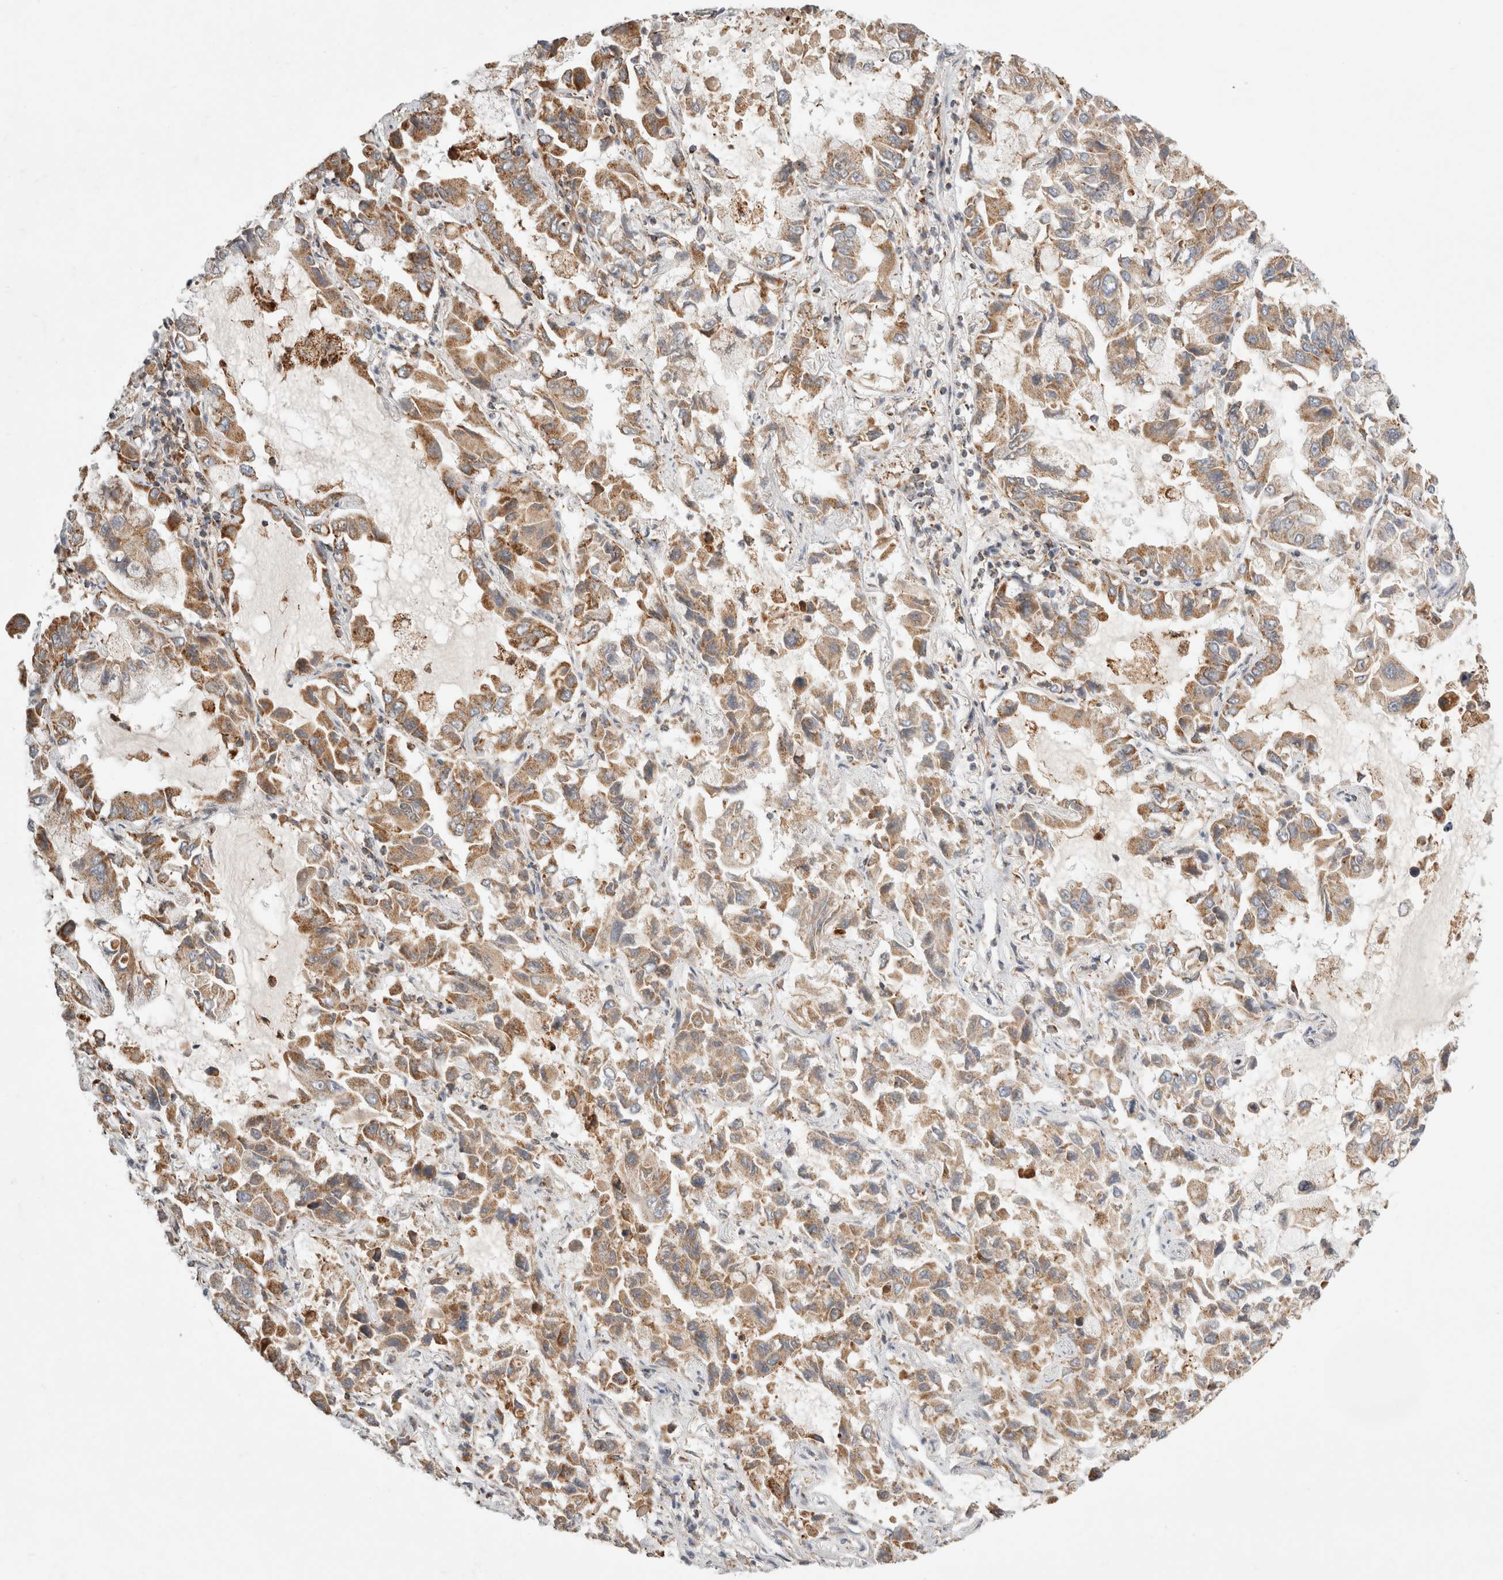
{"staining": {"intensity": "moderate", "quantity": ">75%", "location": "cytoplasmic/membranous"}, "tissue": "lung cancer", "cell_type": "Tumor cells", "image_type": "cancer", "snomed": [{"axis": "morphology", "description": "Adenocarcinoma, NOS"}, {"axis": "topography", "description": "Lung"}], "caption": "Protein expression analysis of human lung adenocarcinoma reveals moderate cytoplasmic/membranous positivity in about >75% of tumor cells.", "gene": "HROB", "patient": {"sex": "male", "age": 64}}